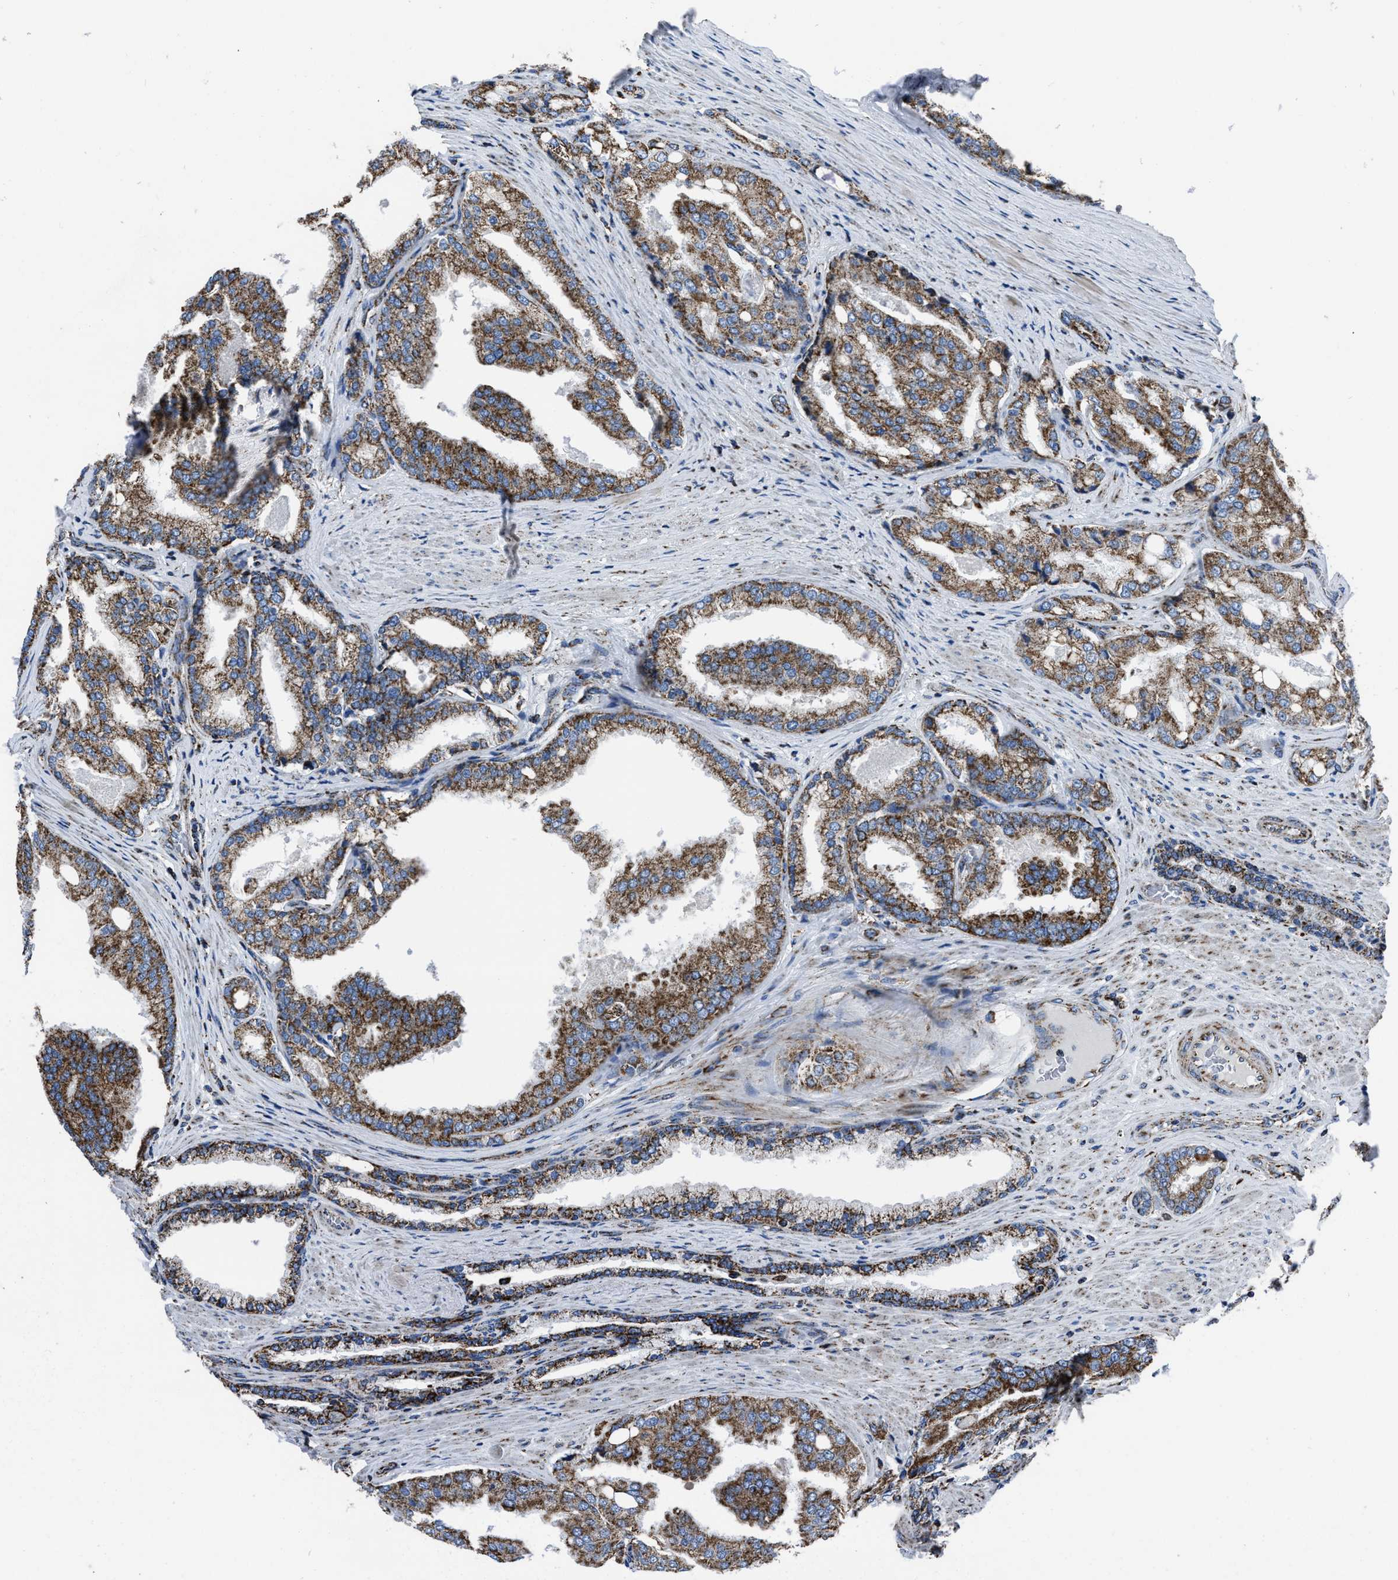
{"staining": {"intensity": "moderate", "quantity": ">75%", "location": "cytoplasmic/membranous"}, "tissue": "prostate cancer", "cell_type": "Tumor cells", "image_type": "cancer", "snomed": [{"axis": "morphology", "description": "Adenocarcinoma, High grade"}, {"axis": "topography", "description": "Prostate"}], "caption": "Brown immunohistochemical staining in prostate adenocarcinoma (high-grade) demonstrates moderate cytoplasmic/membranous positivity in about >75% of tumor cells.", "gene": "NSD3", "patient": {"sex": "male", "age": 50}}